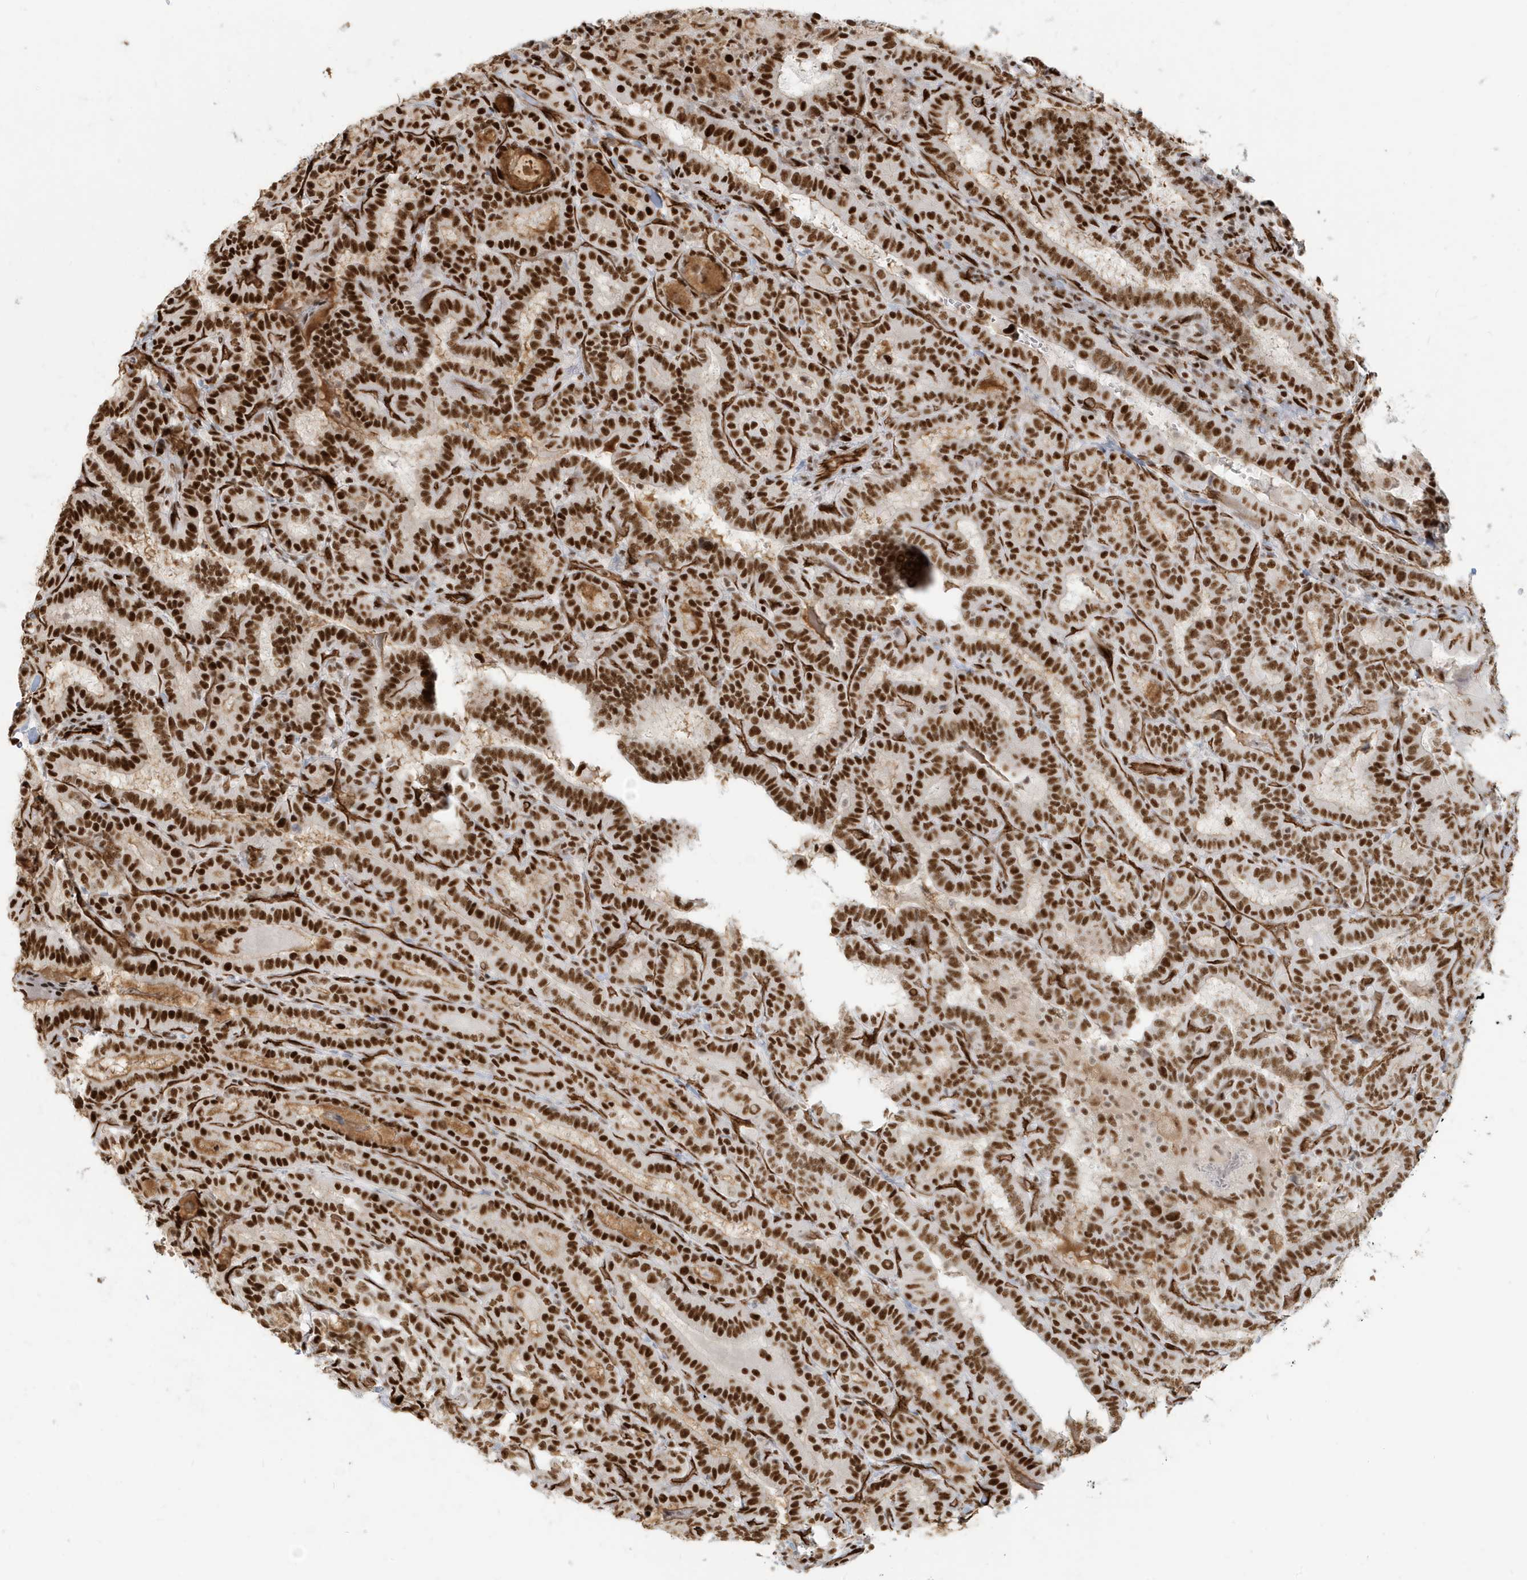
{"staining": {"intensity": "strong", "quantity": ">75%", "location": "nuclear"}, "tissue": "thyroid cancer", "cell_type": "Tumor cells", "image_type": "cancer", "snomed": [{"axis": "morphology", "description": "Papillary adenocarcinoma, NOS"}, {"axis": "topography", "description": "Thyroid gland"}], "caption": "The image demonstrates staining of papillary adenocarcinoma (thyroid), revealing strong nuclear protein staining (brown color) within tumor cells.", "gene": "CKS2", "patient": {"sex": "female", "age": 72}}